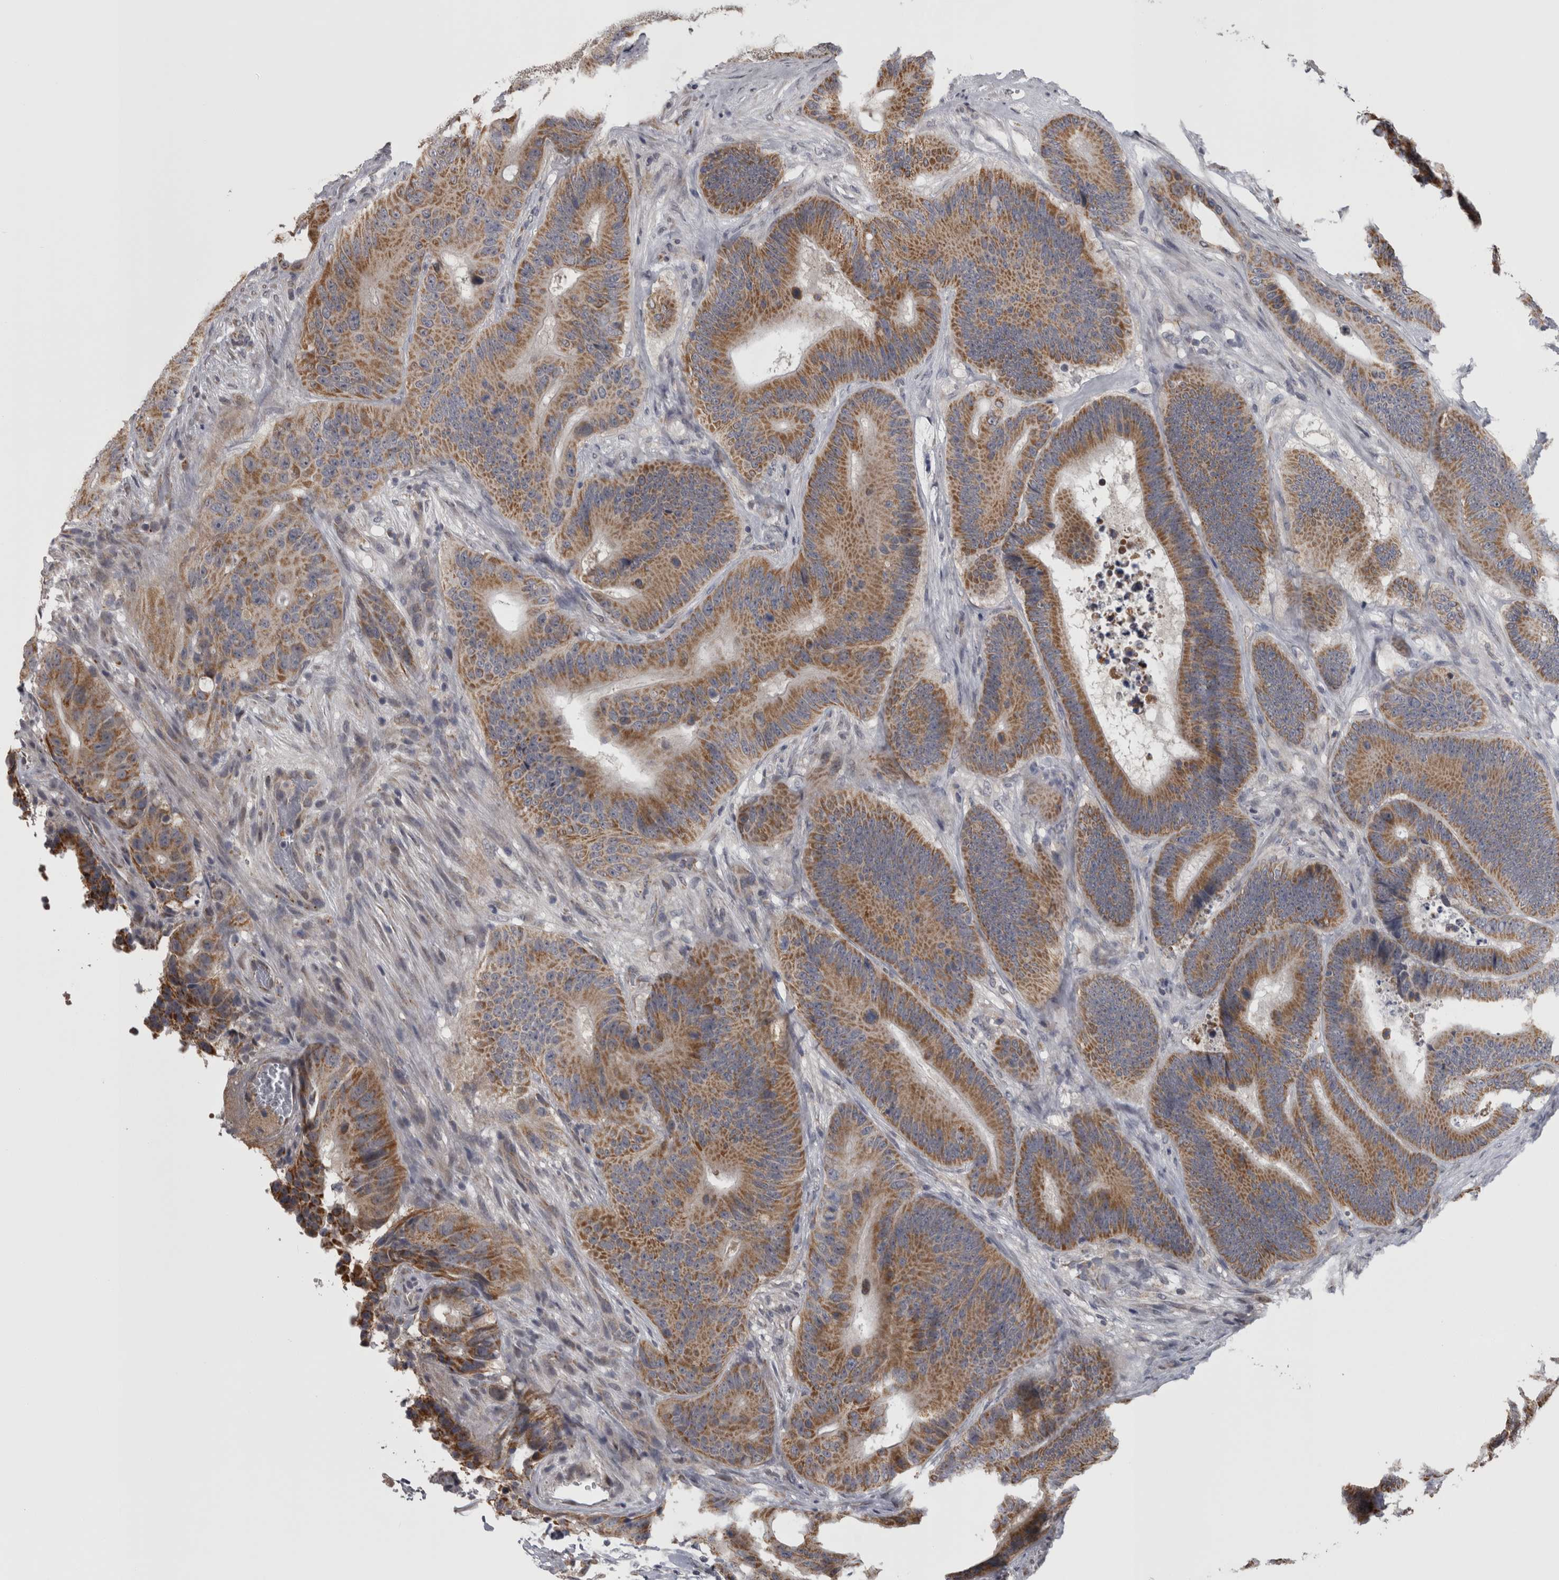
{"staining": {"intensity": "moderate", "quantity": ">75%", "location": "cytoplasmic/membranous"}, "tissue": "colorectal cancer", "cell_type": "Tumor cells", "image_type": "cancer", "snomed": [{"axis": "morphology", "description": "Adenocarcinoma, NOS"}, {"axis": "topography", "description": "Colon"}], "caption": "A brown stain labels moderate cytoplasmic/membranous expression of a protein in colorectal cancer (adenocarcinoma) tumor cells.", "gene": "DBT", "patient": {"sex": "male", "age": 83}}